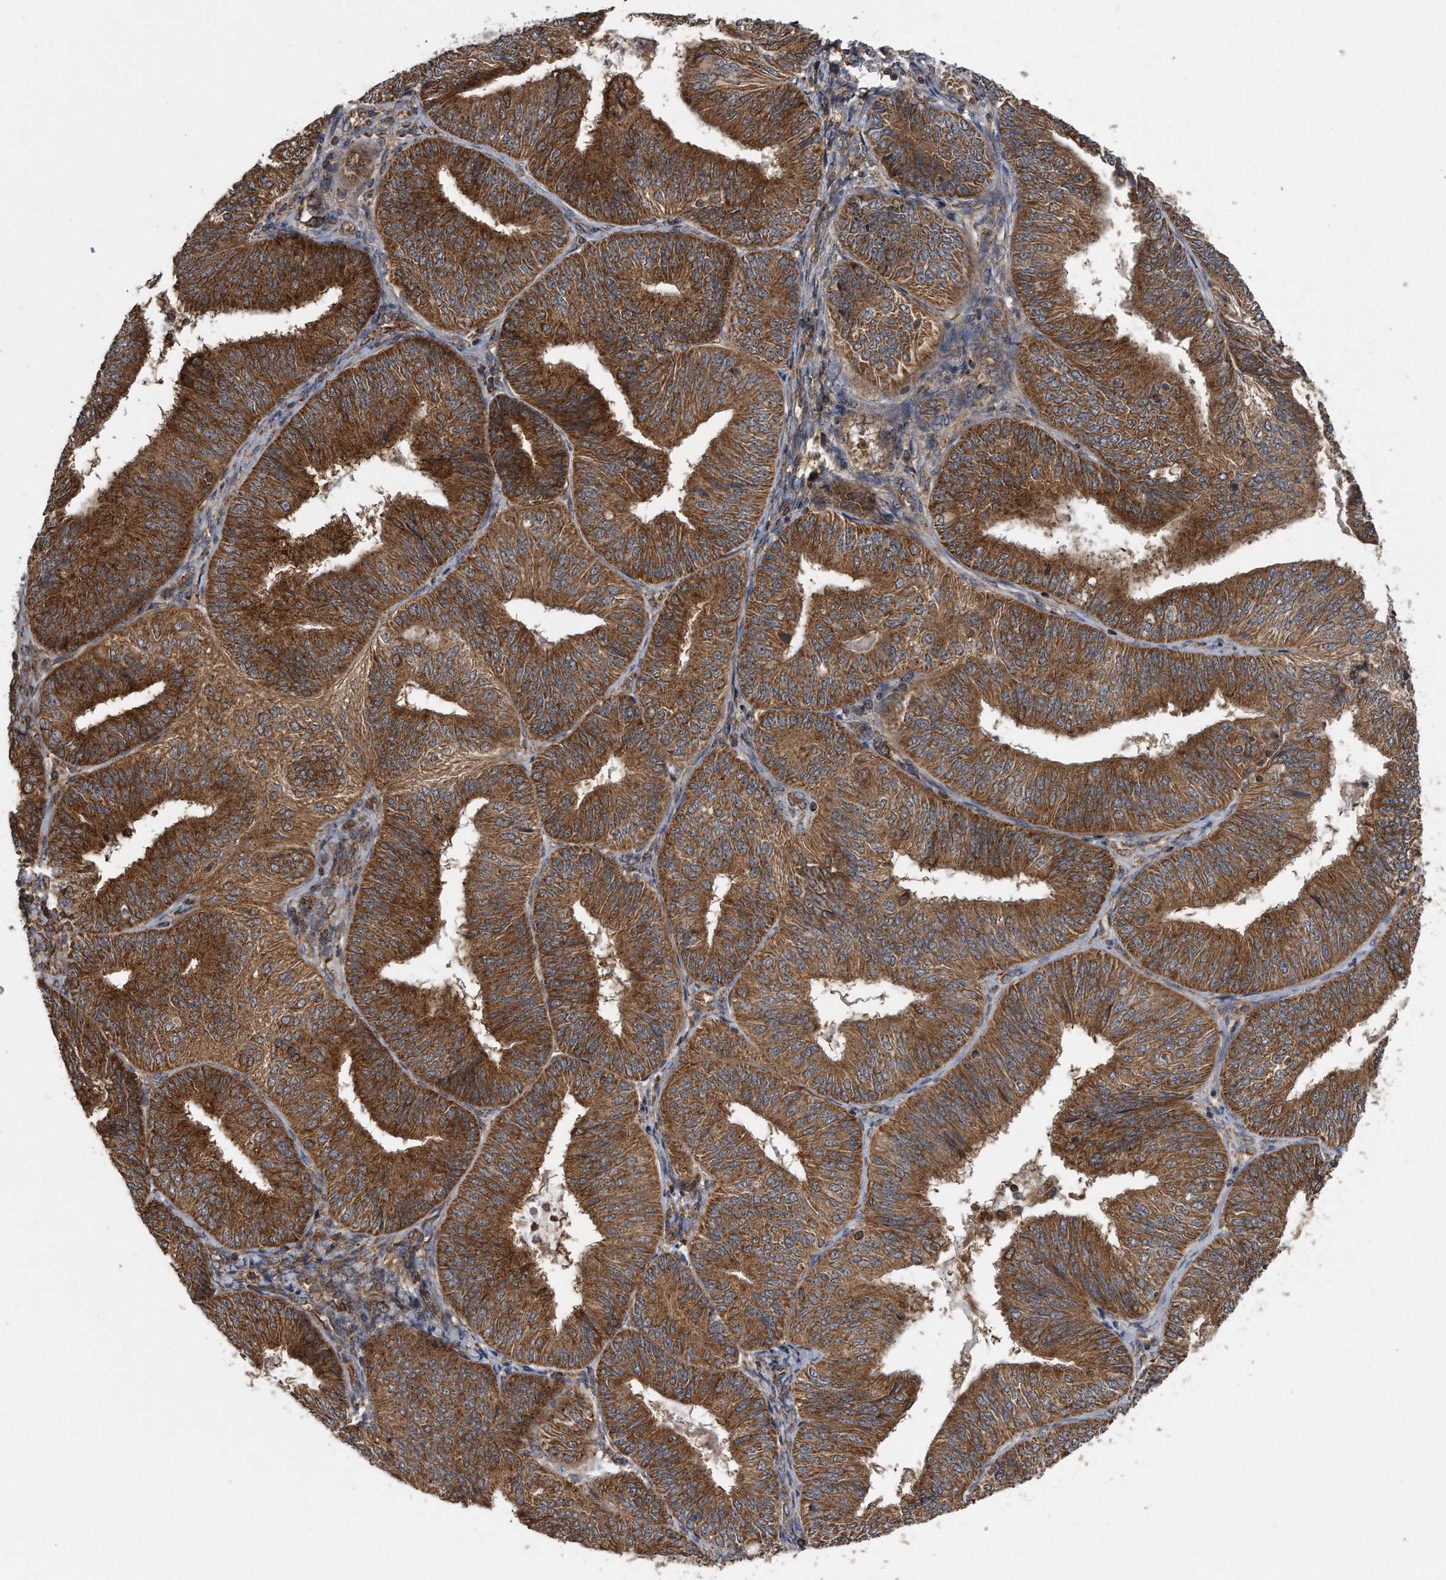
{"staining": {"intensity": "strong", "quantity": ">75%", "location": "cytoplasmic/membranous"}, "tissue": "endometrial cancer", "cell_type": "Tumor cells", "image_type": "cancer", "snomed": [{"axis": "morphology", "description": "Adenocarcinoma, NOS"}, {"axis": "topography", "description": "Endometrium"}], "caption": "The immunohistochemical stain labels strong cytoplasmic/membranous expression in tumor cells of endometrial adenocarcinoma tissue.", "gene": "ALPK2", "patient": {"sex": "female", "age": 58}}